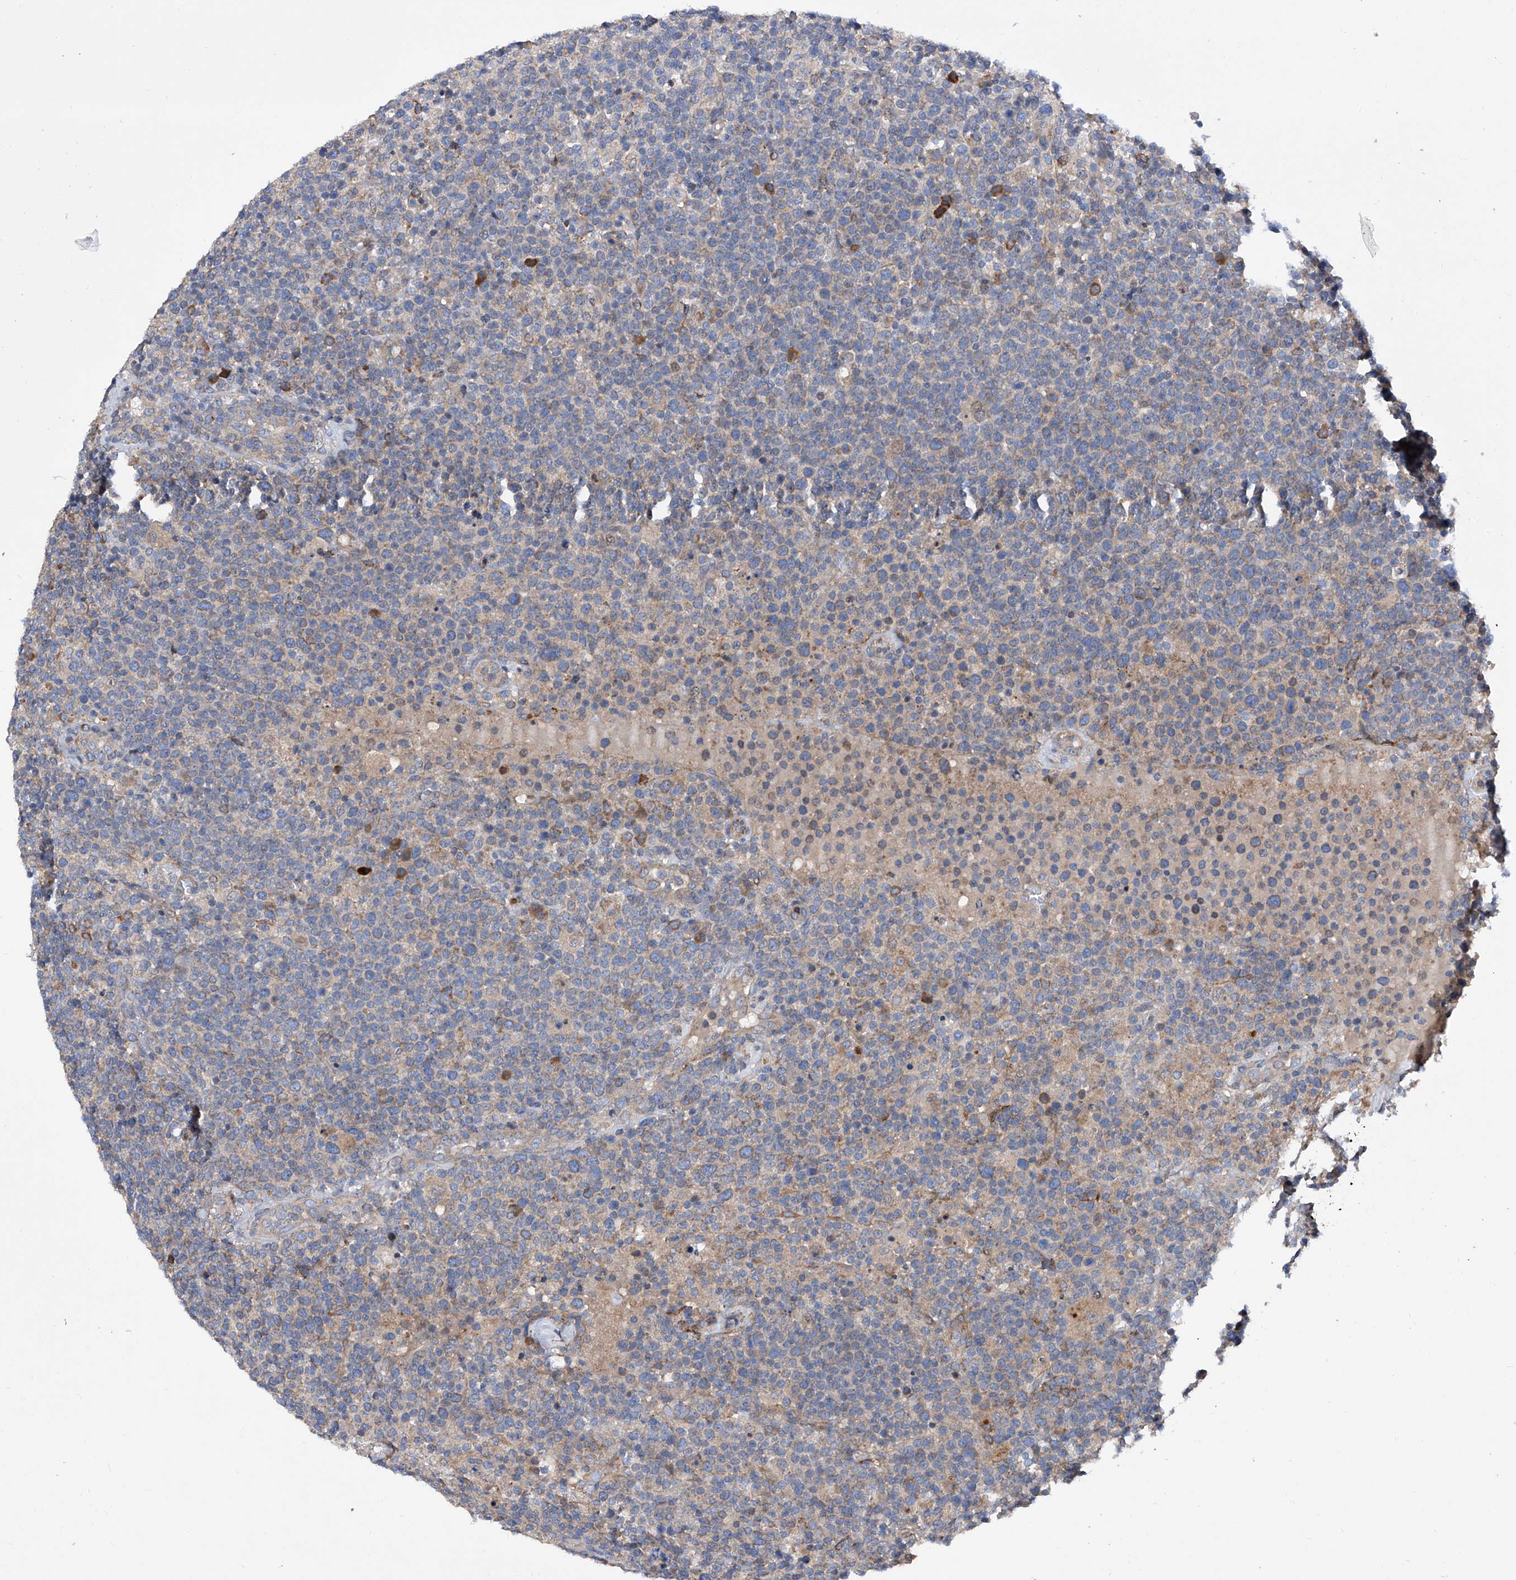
{"staining": {"intensity": "weak", "quantity": "25%-75%", "location": "cytoplasmic/membranous"}, "tissue": "lymphoma", "cell_type": "Tumor cells", "image_type": "cancer", "snomed": [{"axis": "morphology", "description": "Malignant lymphoma, non-Hodgkin's type, High grade"}, {"axis": "topography", "description": "Lymph node"}], "caption": "A histopathology image showing weak cytoplasmic/membranous staining in about 25%-75% of tumor cells in malignant lymphoma, non-Hodgkin's type (high-grade), as visualized by brown immunohistochemical staining.", "gene": "INPP5B", "patient": {"sex": "male", "age": 61}}